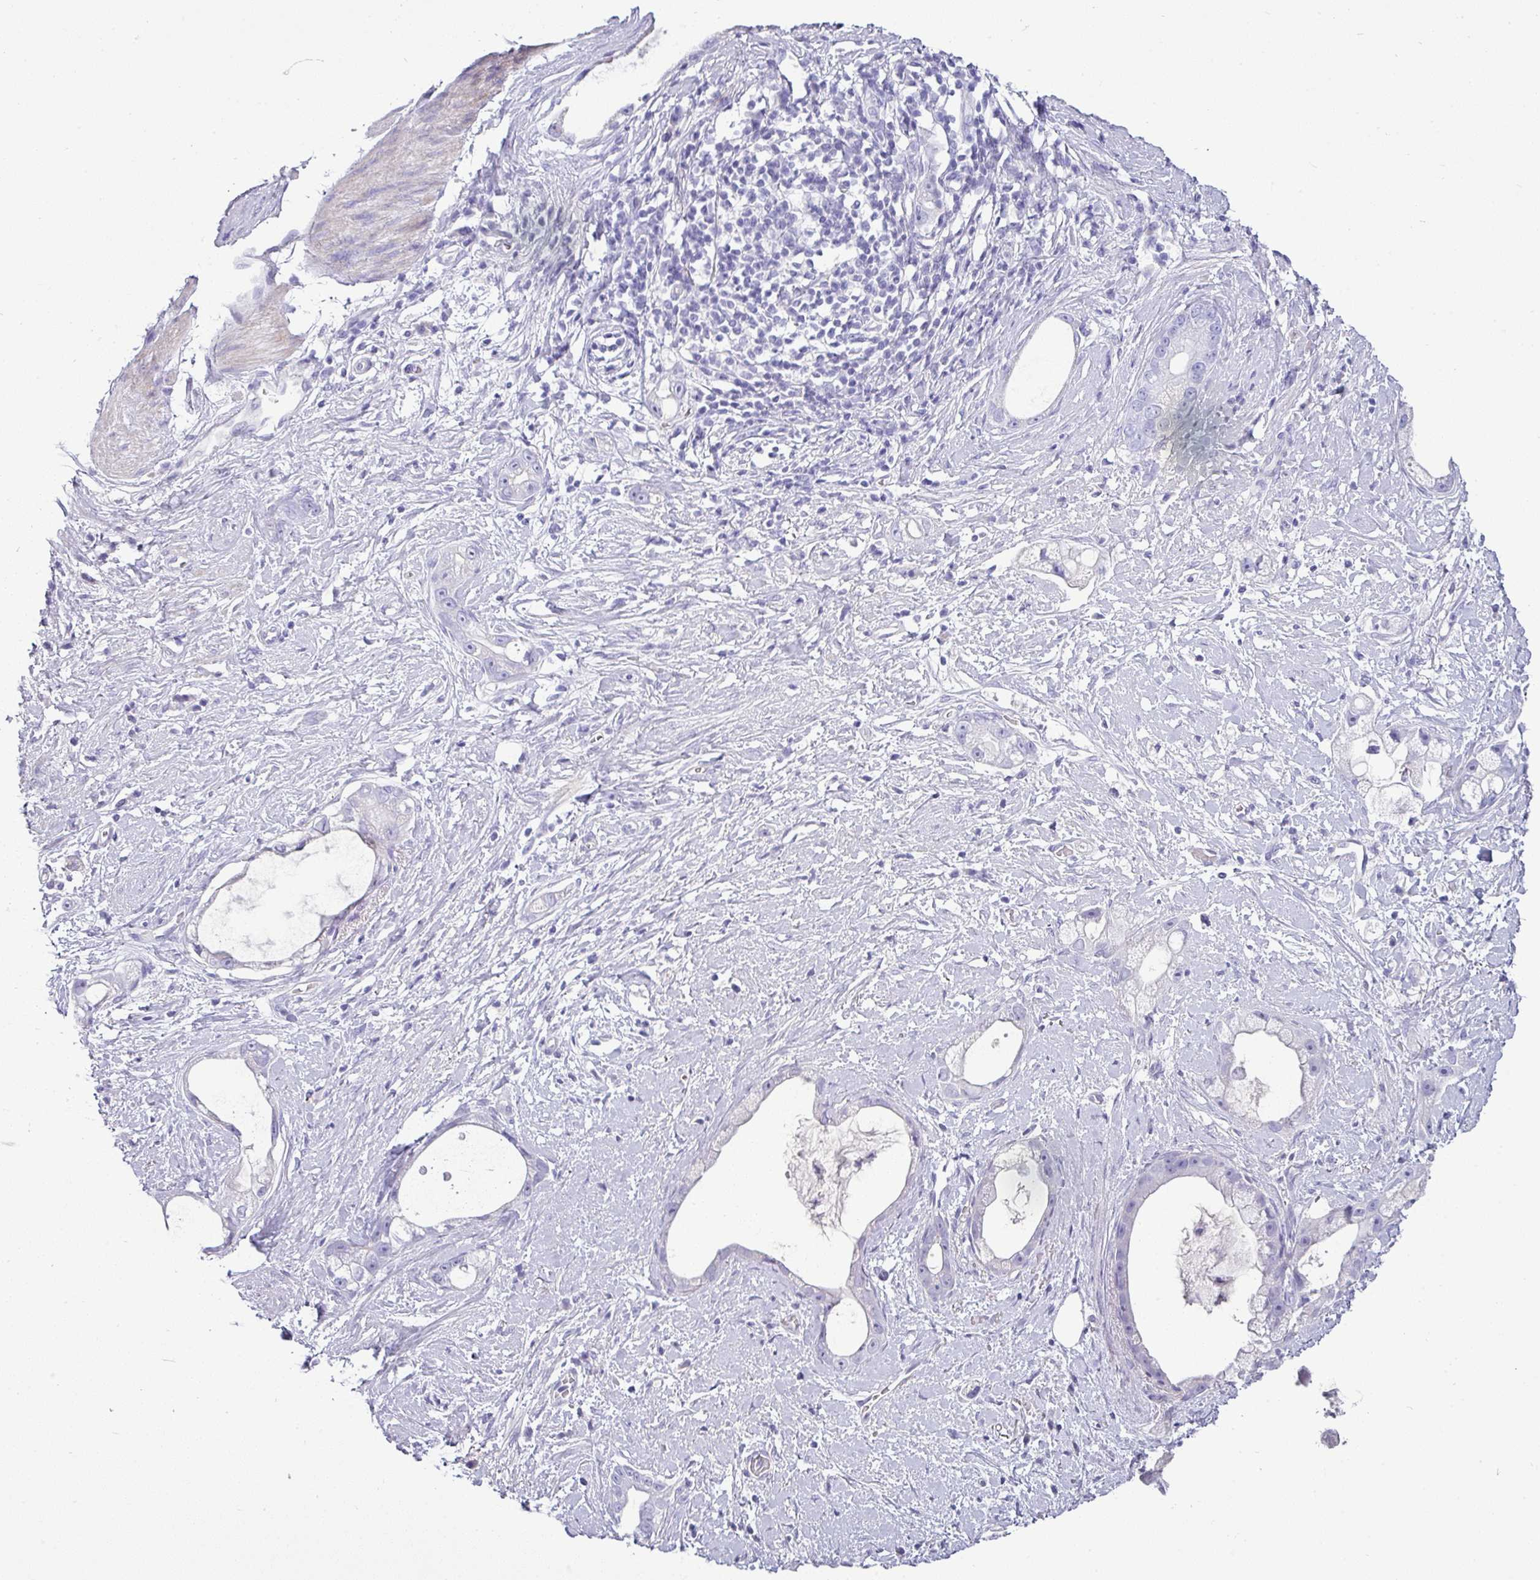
{"staining": {"intensity": "negative", "quantity": "none", "location": "none"}, "tissue": "stomach cancer", "cell_type": "Tumor cells", "image_type": "cancer", "snomed": [{"axis": "morphology", "description": "Adenocarcinoma, NOS"}, {"axis": "topography", "description": "Stomach"}], "caption": "This image is of stomach adenocarcinoma stained with immunohistochemistry (IHC) to label a protein in brown with the nuclei are counter-stained blue. There is no staining in tumor cells.", "gene": "VCX2", "patient": {"sex": "male", "age": 55}}